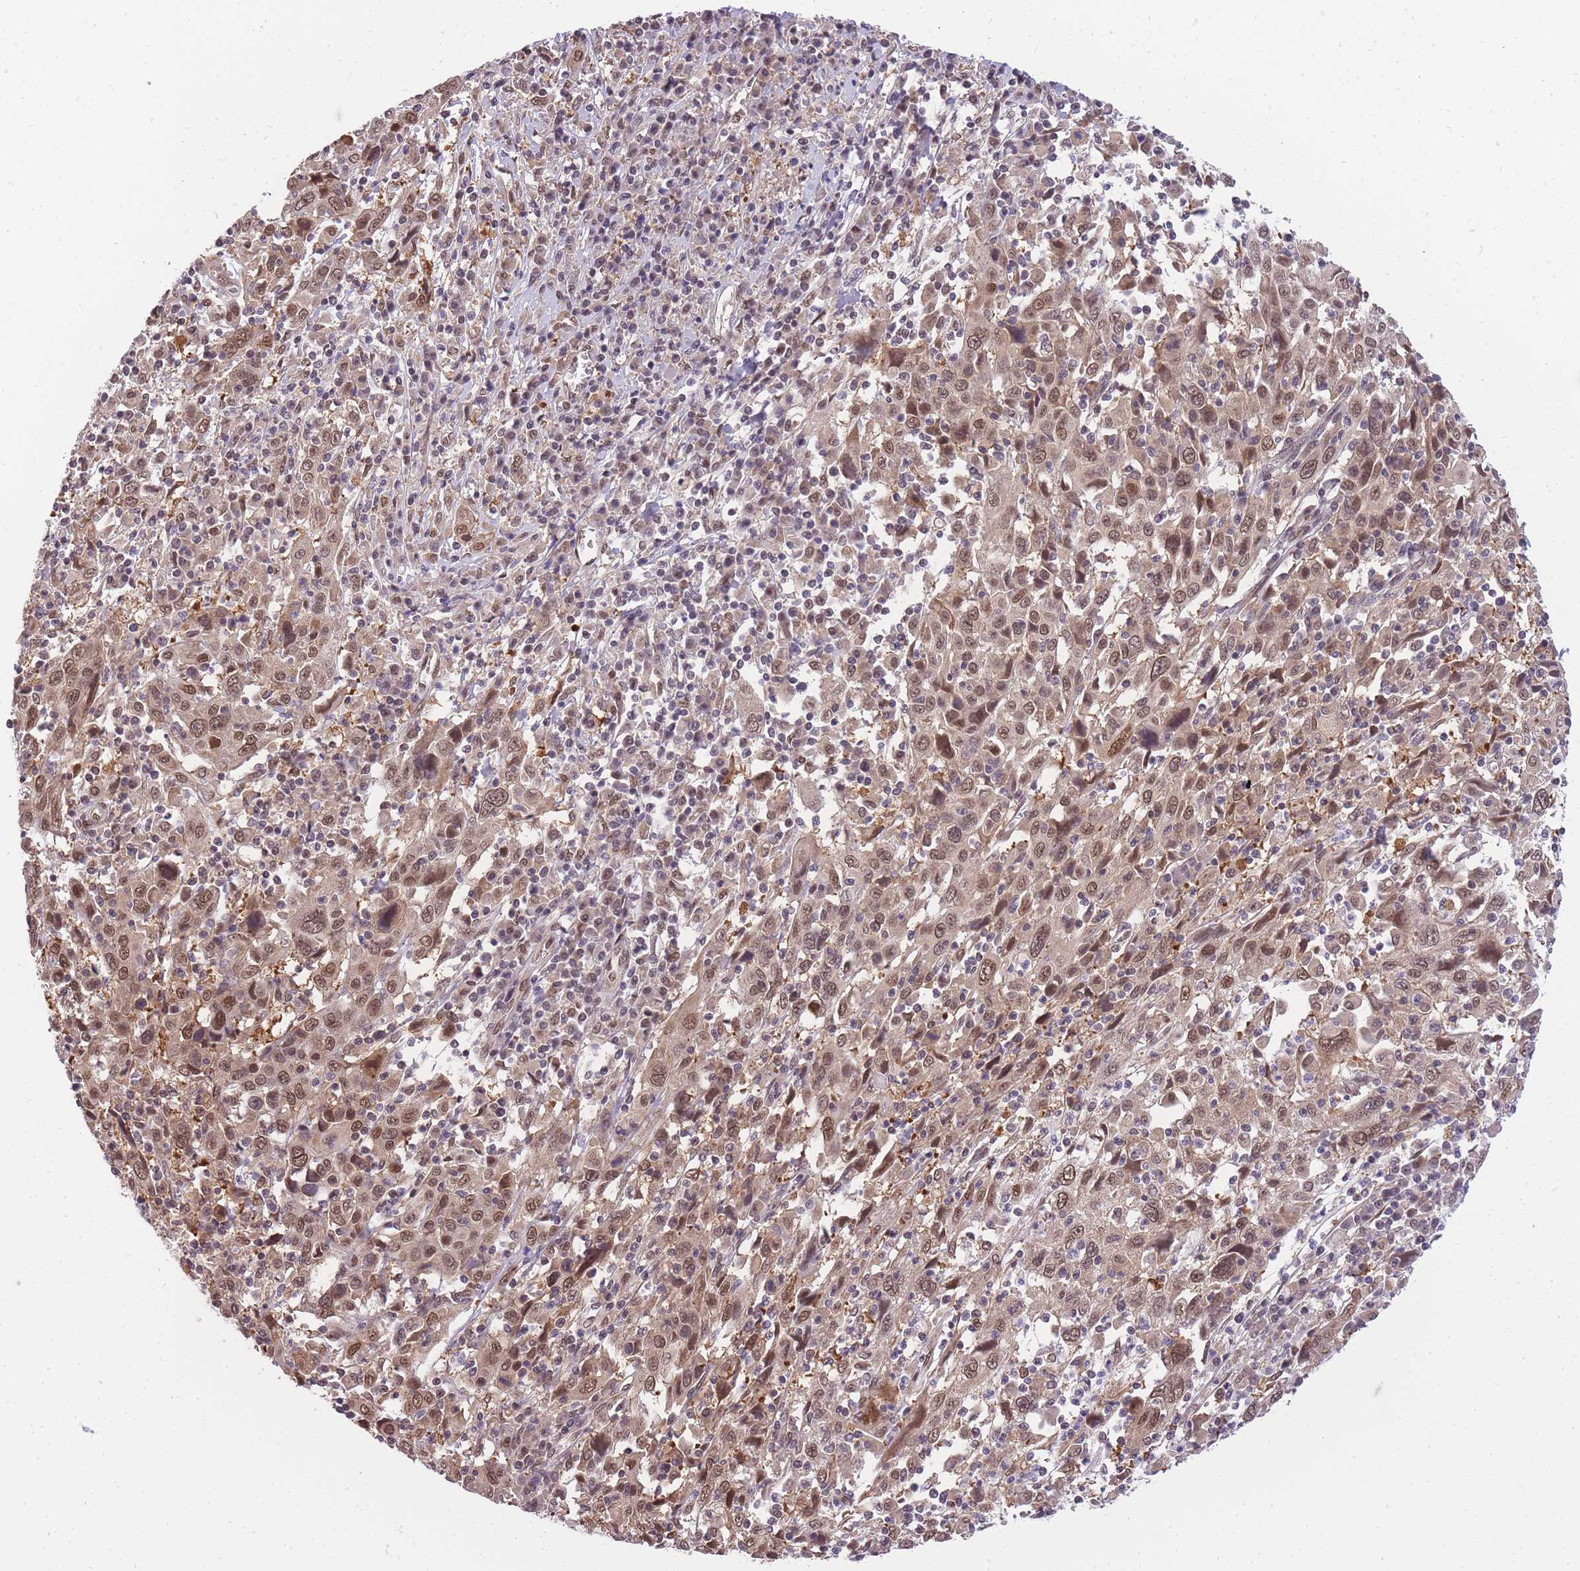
{"staining": {"intensity": "moderate", "quantity": ">75%", "location": "nuclear"}, "tissue": "cervical cancer", "cell_type": "Tumor cells", "image_type": "cancer", "snomed": [{"axis": "morphology", "description": "Squamous cell carcinoma, NOS"}, {"axis": "topography", "description": "Cervix"}], "caption": "An IHC photomicrograph of tumor tissue is shown. Protein staining in brown labels moderate nuclear positivity in cervical squamous cell carcinoma within tumor cells. The staining was performed using DAB (3,3'-diaminobenzidine) to visualize the protein expression in brown, while the nuclei were stained in blue with hematoxylin (Magnification: 20x).", "gene": "CDIP1", "patient": {"sex": "female", "age": 46}}